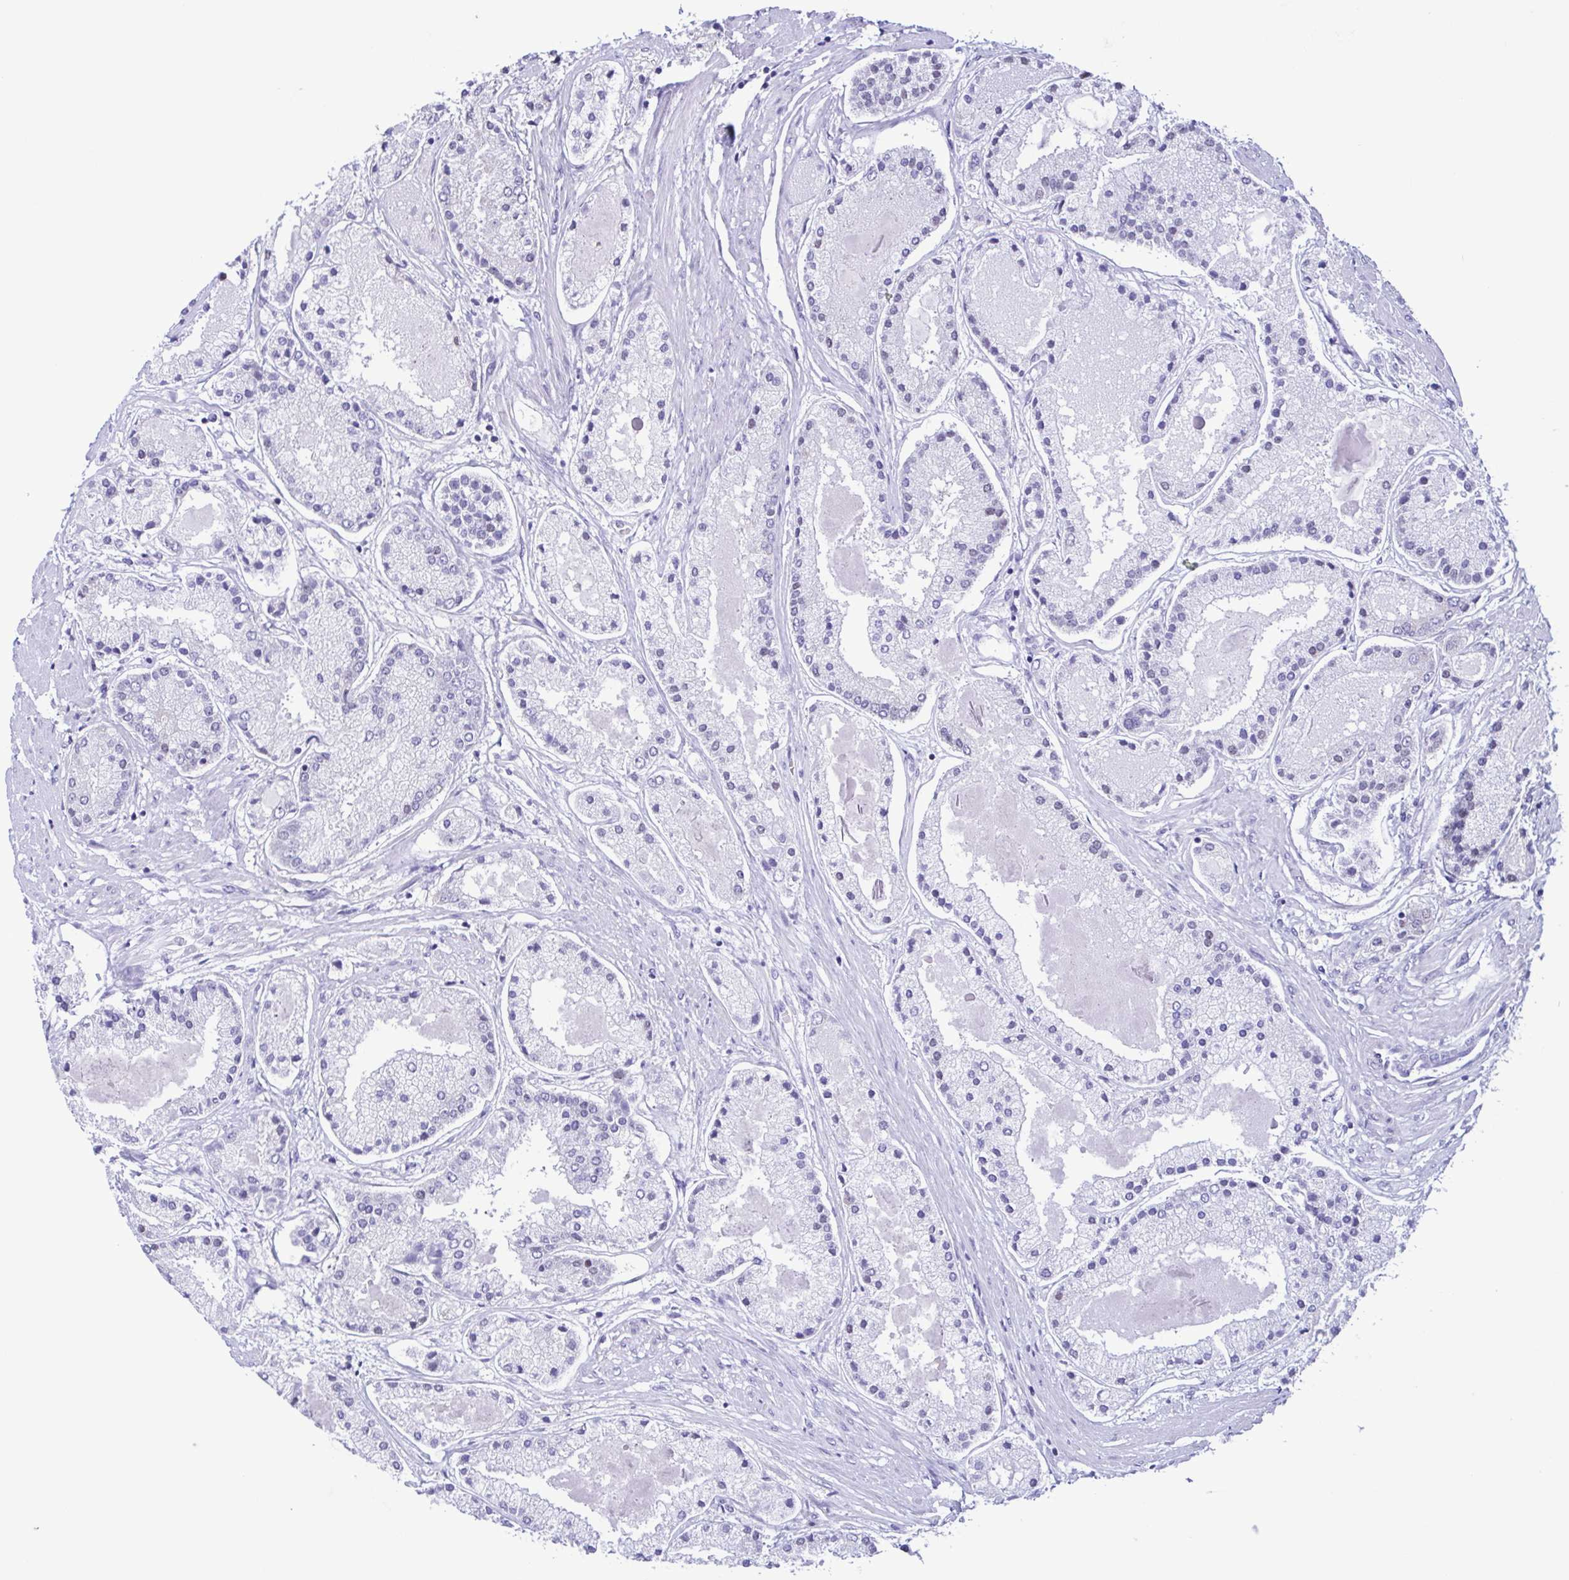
{"staining": {"intensity": "negative", "quantity": "none", "location": "none"}, "tissue": "prostate cancer", "cell_type": "Tumor cells", "image_type": "cancer", "snomed": [{"axis": "morphology", "description": "Adenocarcinoma, High grade"}, {"axis": "topography", "description": "Prostate"}], "caption": "This micrograph is of prostate cancer stained with IHC to label a protein in brown with the nuclei are counter-stained blue. There is no expression in tumor cells. (Brightfield microscopy of DAB IHC at high magnification).", "gene": "TNNI3", "patient": {"sex": "male", "age": 67}}